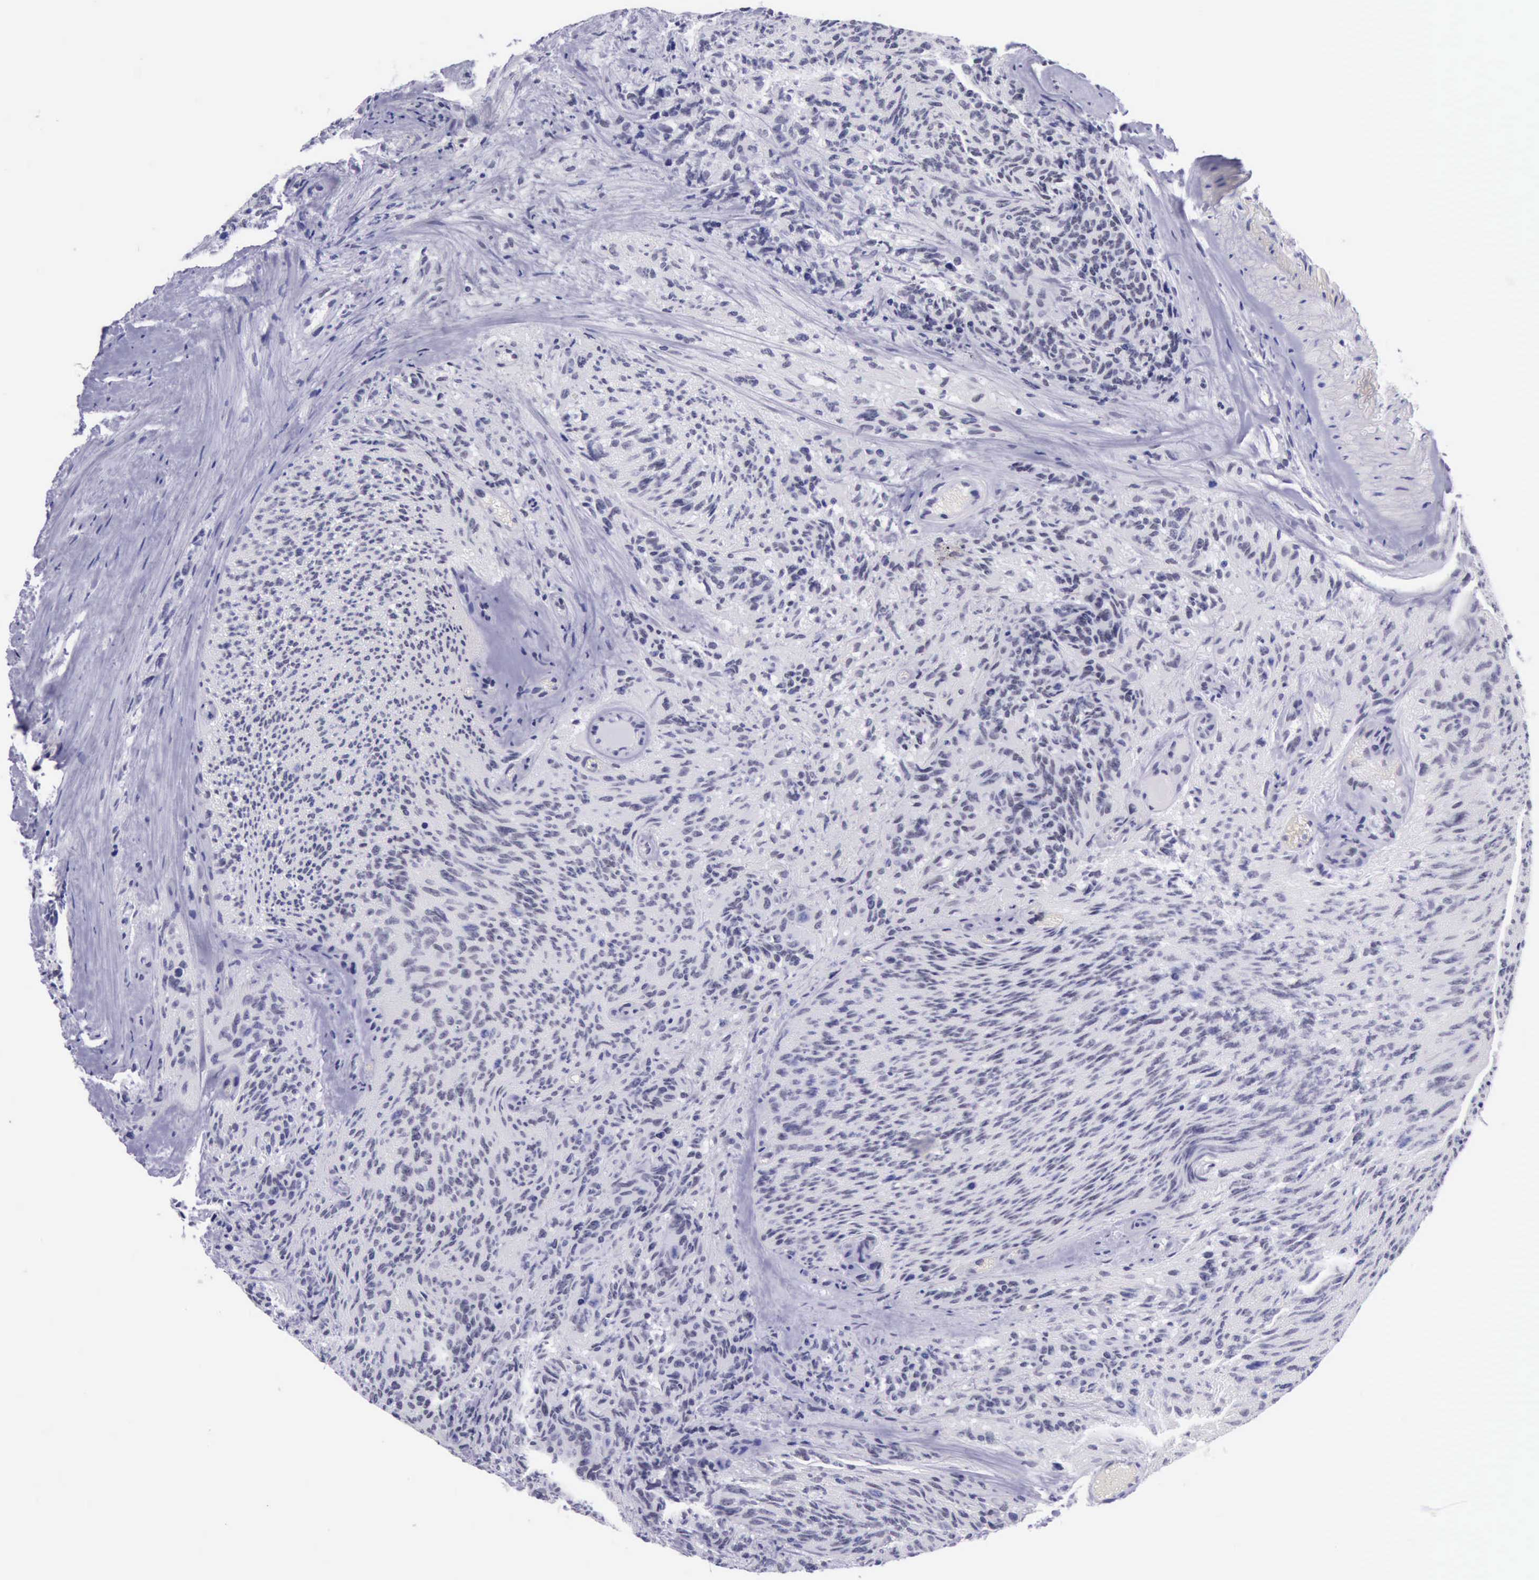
{"staining": {"intensity": "weak", "quantity": "<25%", "location": "nuclear"}, "tissue": "glioma", "cell_type": "Tumor cells", "image_type": "cancer", "snomed": [{"axis": "morphology", "description": "Glioma, malignant, High grade"}, {"axis": "topography", "description": "Brain"}], "caption": "DAB immunohistochemical staining of glioma exhibits no significant positivity in tumor cells.", "gene": "EP300", "patient": {"sex": "male", "age": 36}}